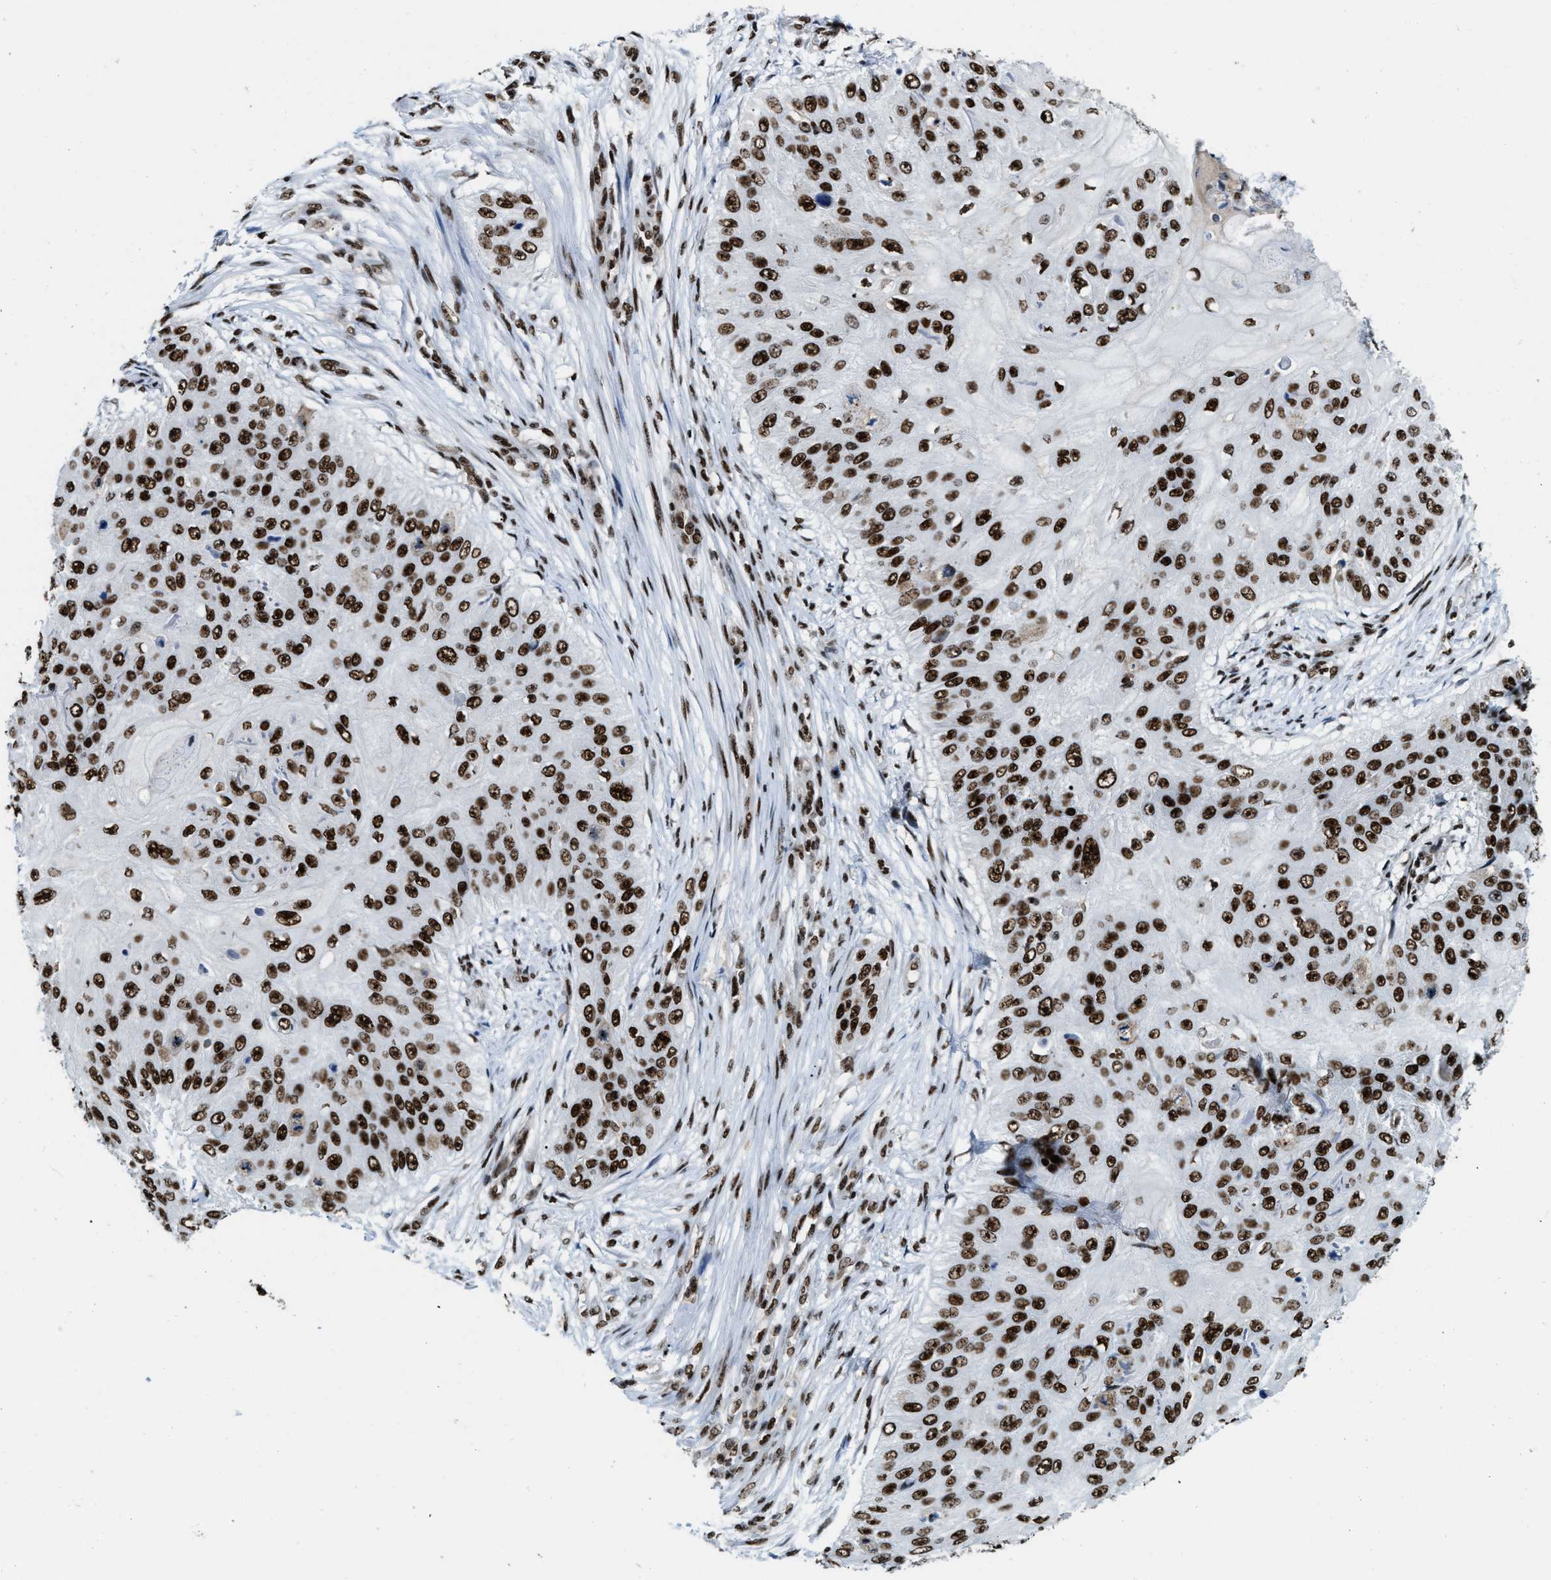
{"staining": {"intensity": "strong", "quantity": ">75%", "location": "nuclear"}, "tissue": "skin cancer", "cell_type": "Tumor cells", "image_type": "cancer", "snomed": [{"axis": "morphology", "description": "Squamous cell carcinoma, NOS"}, {"axis": "topography", "description": "Skin"}], "caption": "Protein staining displays strong nuclear positivity in approximately >75% of tumor cells in squamous cell carcinoma (skin).", "gene": "NUMA1", "patient": {"sex": "female", "age": 80}}